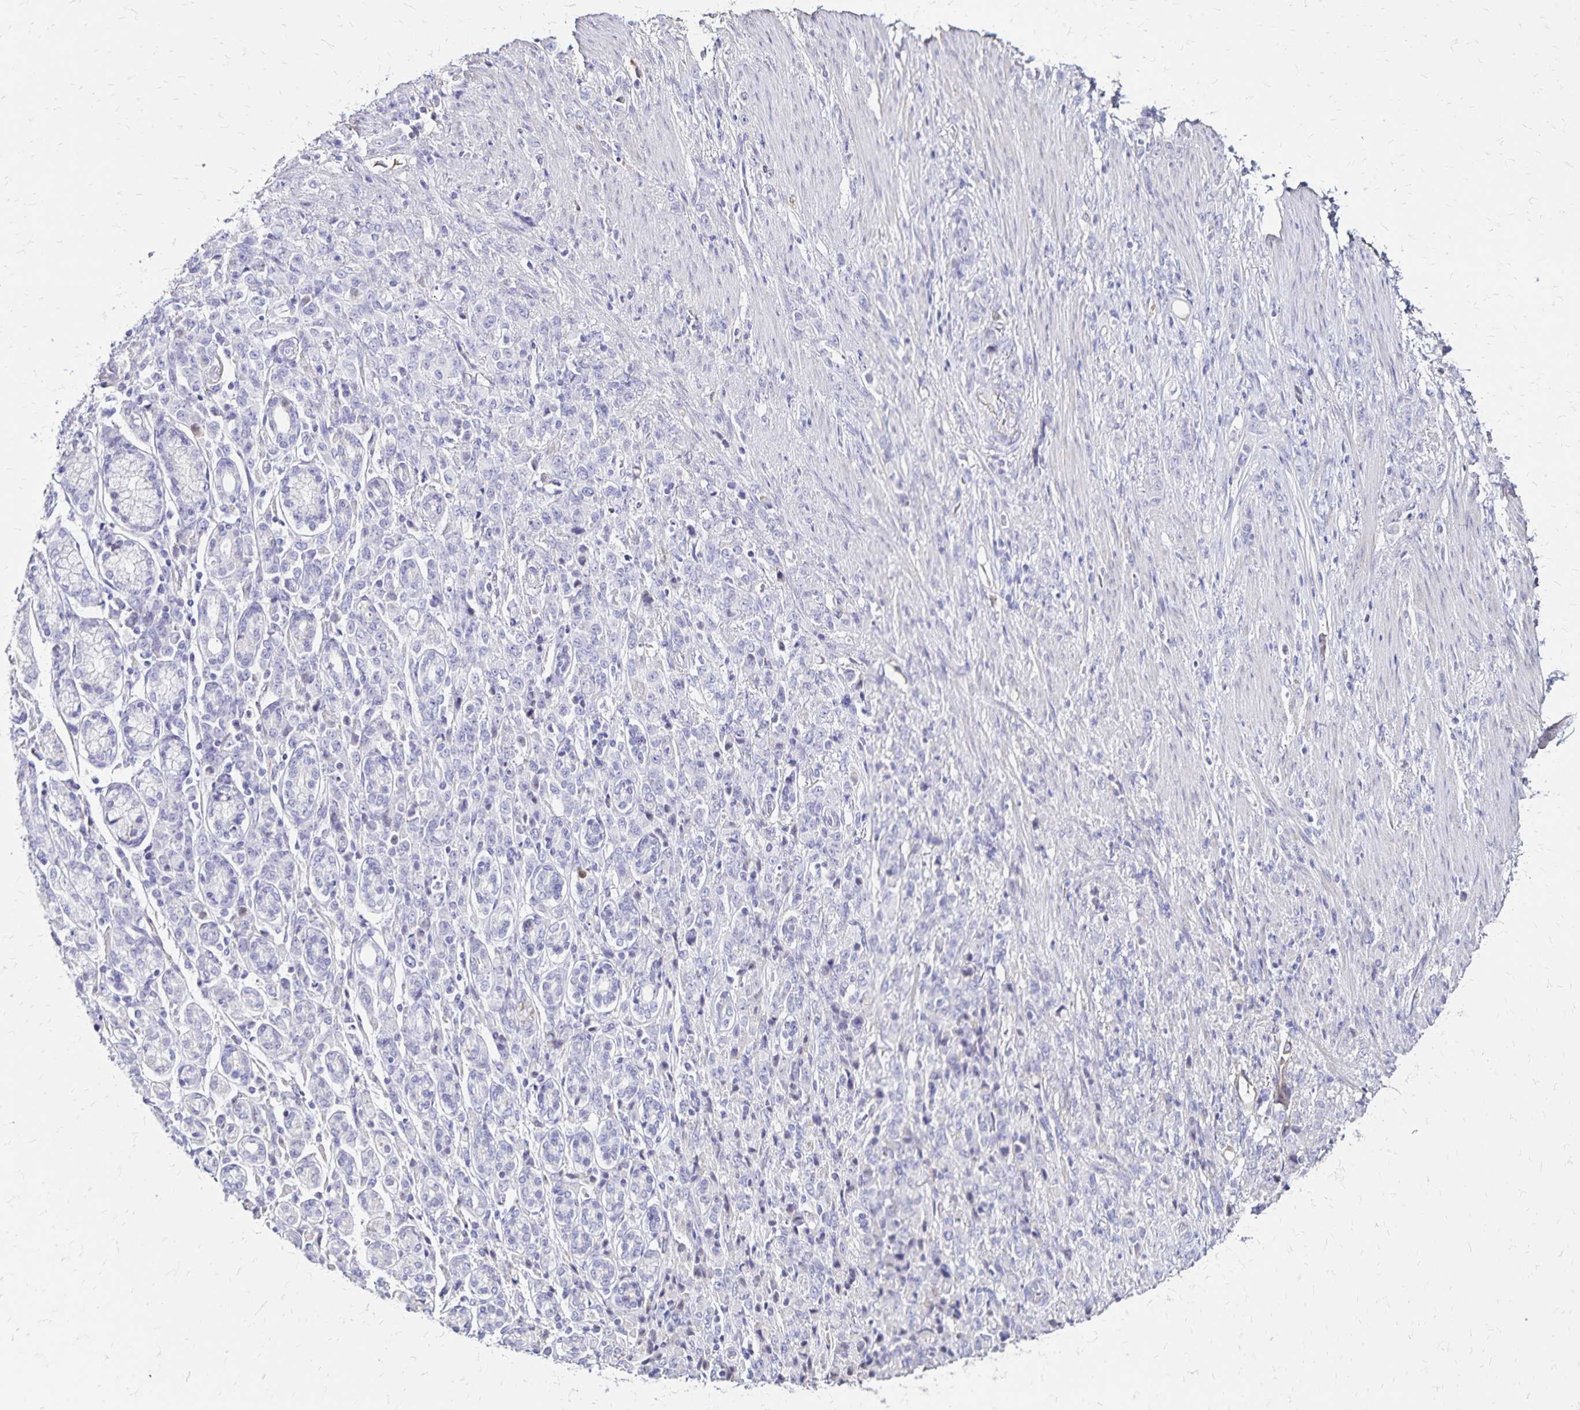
{"staining": {"intensity": "negative", "quantity": "none", "location": "none"}, "tissue": "stomach cancer", "cell_type": "Tumor cells", "image_type": "cancer", "snomed": [{"axis": "morphology", "description": "Adenocarcinoma, NOS"}, {"axis": "topography", "description": "Stomach"}], "caption": "Stomach cancer was stained to show a protein in brown. There is no significant staining in tumor cells.", "gene": "KISS1", "patient": {"sex": "female", "age": 79}}